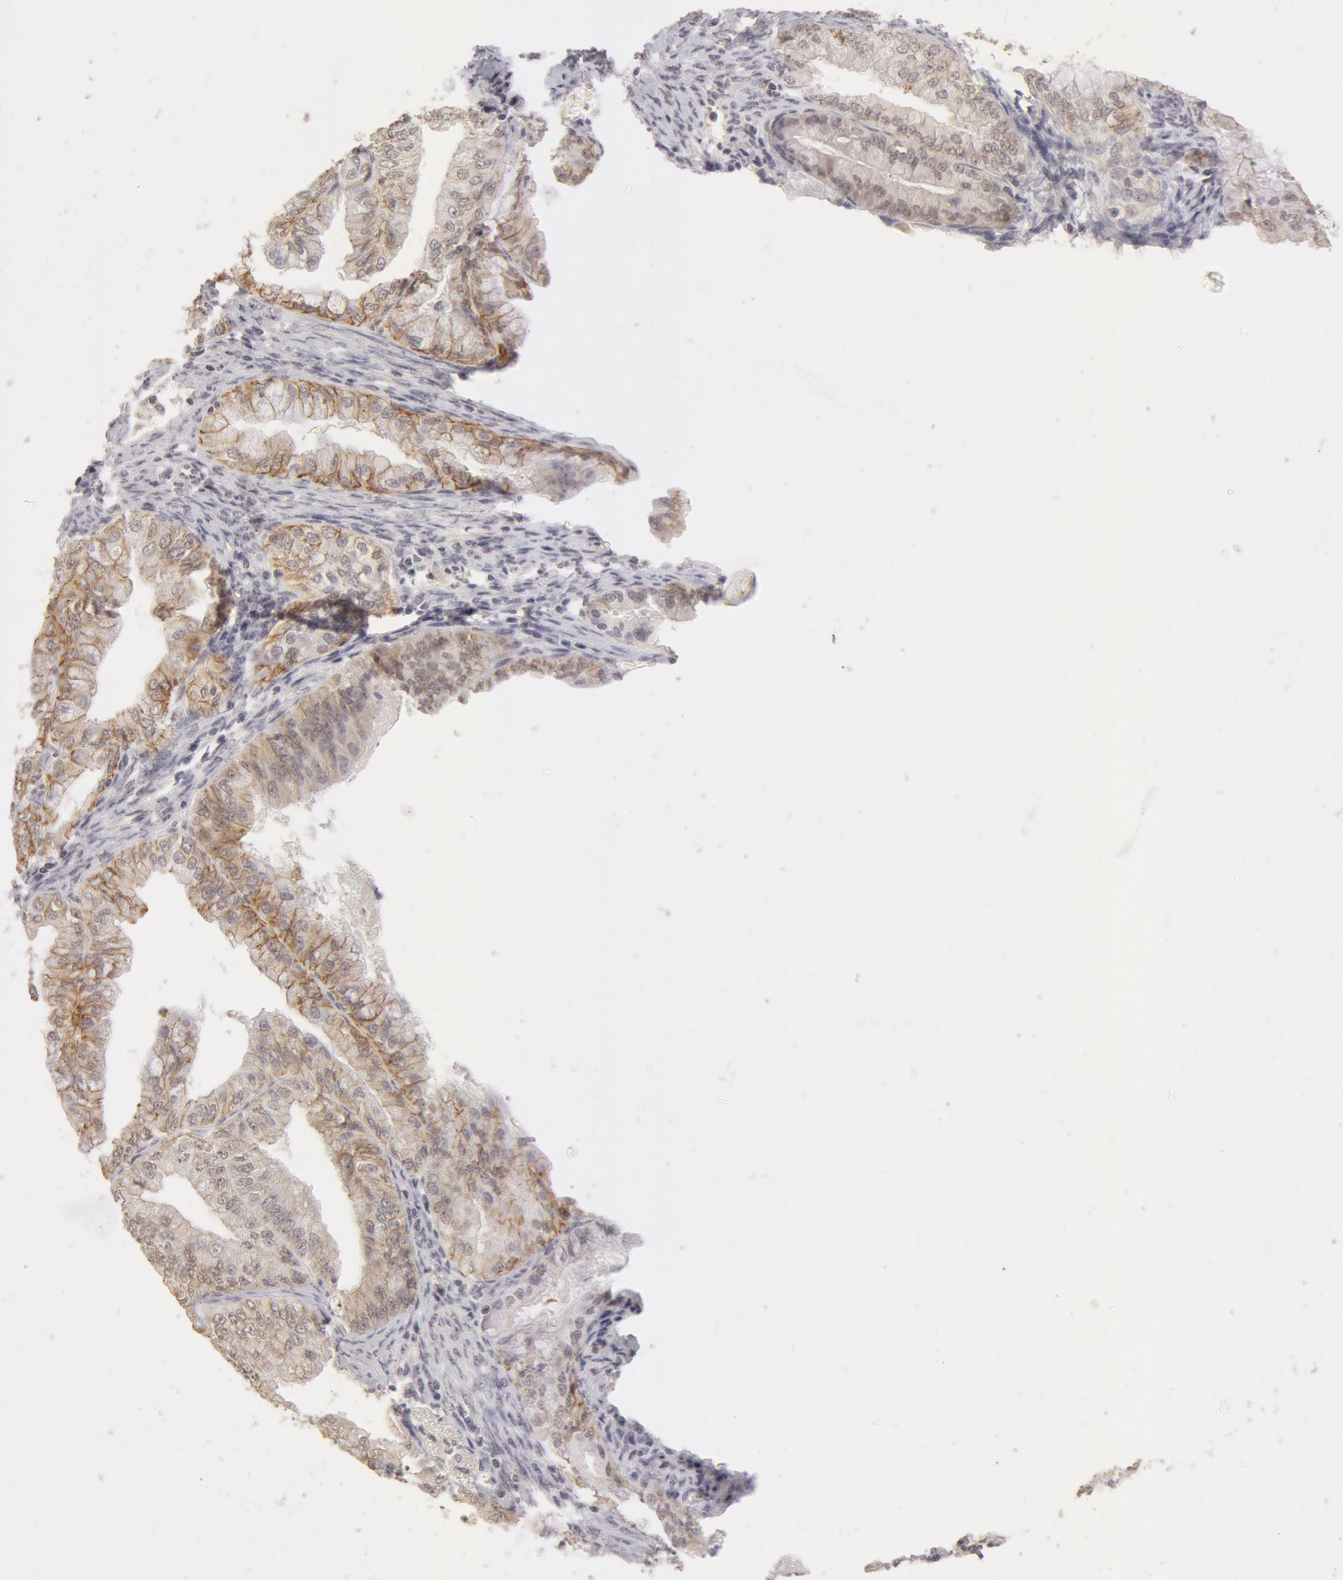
{"staining": {"intensity": "weak", "quantity": ">75%", "location": "cytoplasmic/membranous"}, "tissue": "endometrial cancer", "cell_type": "Tumor cells", "image_type": "cancer", "snomed": [{"axis": "morphology", "description": "Adenocarcinoma, NOS"}, {"axis": "topography", "description": "Endometrium"}], "caption": "Endometrial adenocarcinoma stained with a brown dye exhibits weak cytoplasmic/membranous positive positivity in approximately >75% of tumor cells.", "gene": "ADAM10", "patient": {"sex": "female", "age": 76}}